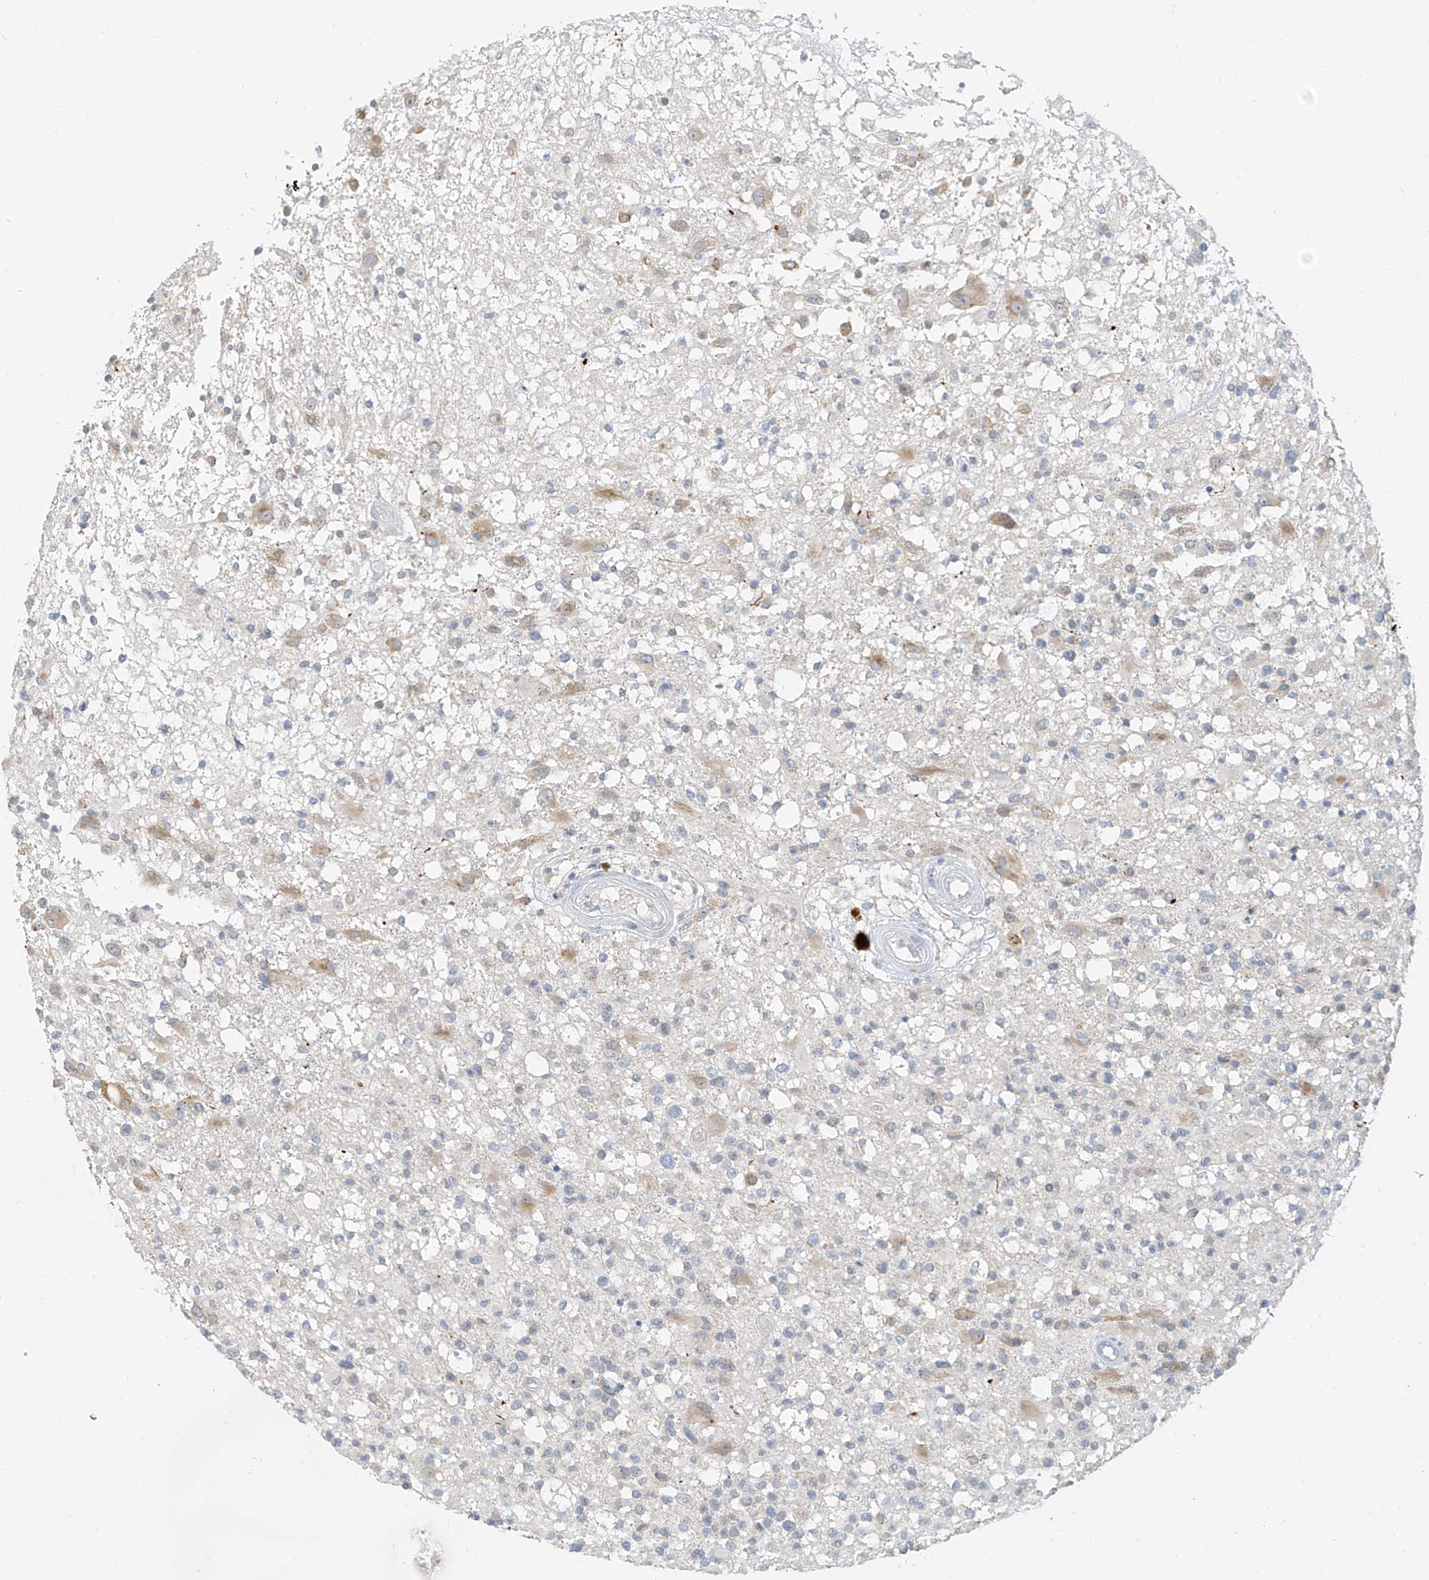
{"staining": {"intensity": "moderate", "quantity": "<25%", "location": "cytoplasmic/membranous"}, "tissue": "glioma", "cell_type": "Tumor cells", "image_type": "cancer", "snomed": [{"axis": "morphology", "description": "Glioma, malignant, High grade"}, {"axis": "morphology", "description": "Glioblastoma, NOS"}, {"axis": "topography", "description": "Brain"}], "caption": "Approximately <25% of tumor cells in malignant high-grade glioma reveal moderate cytoplasmic/membranous protein expression as visualized by brown immunohistochemical staining.", "gene": "C2orf42", "patient": {"sex": "male", "age": 60}}